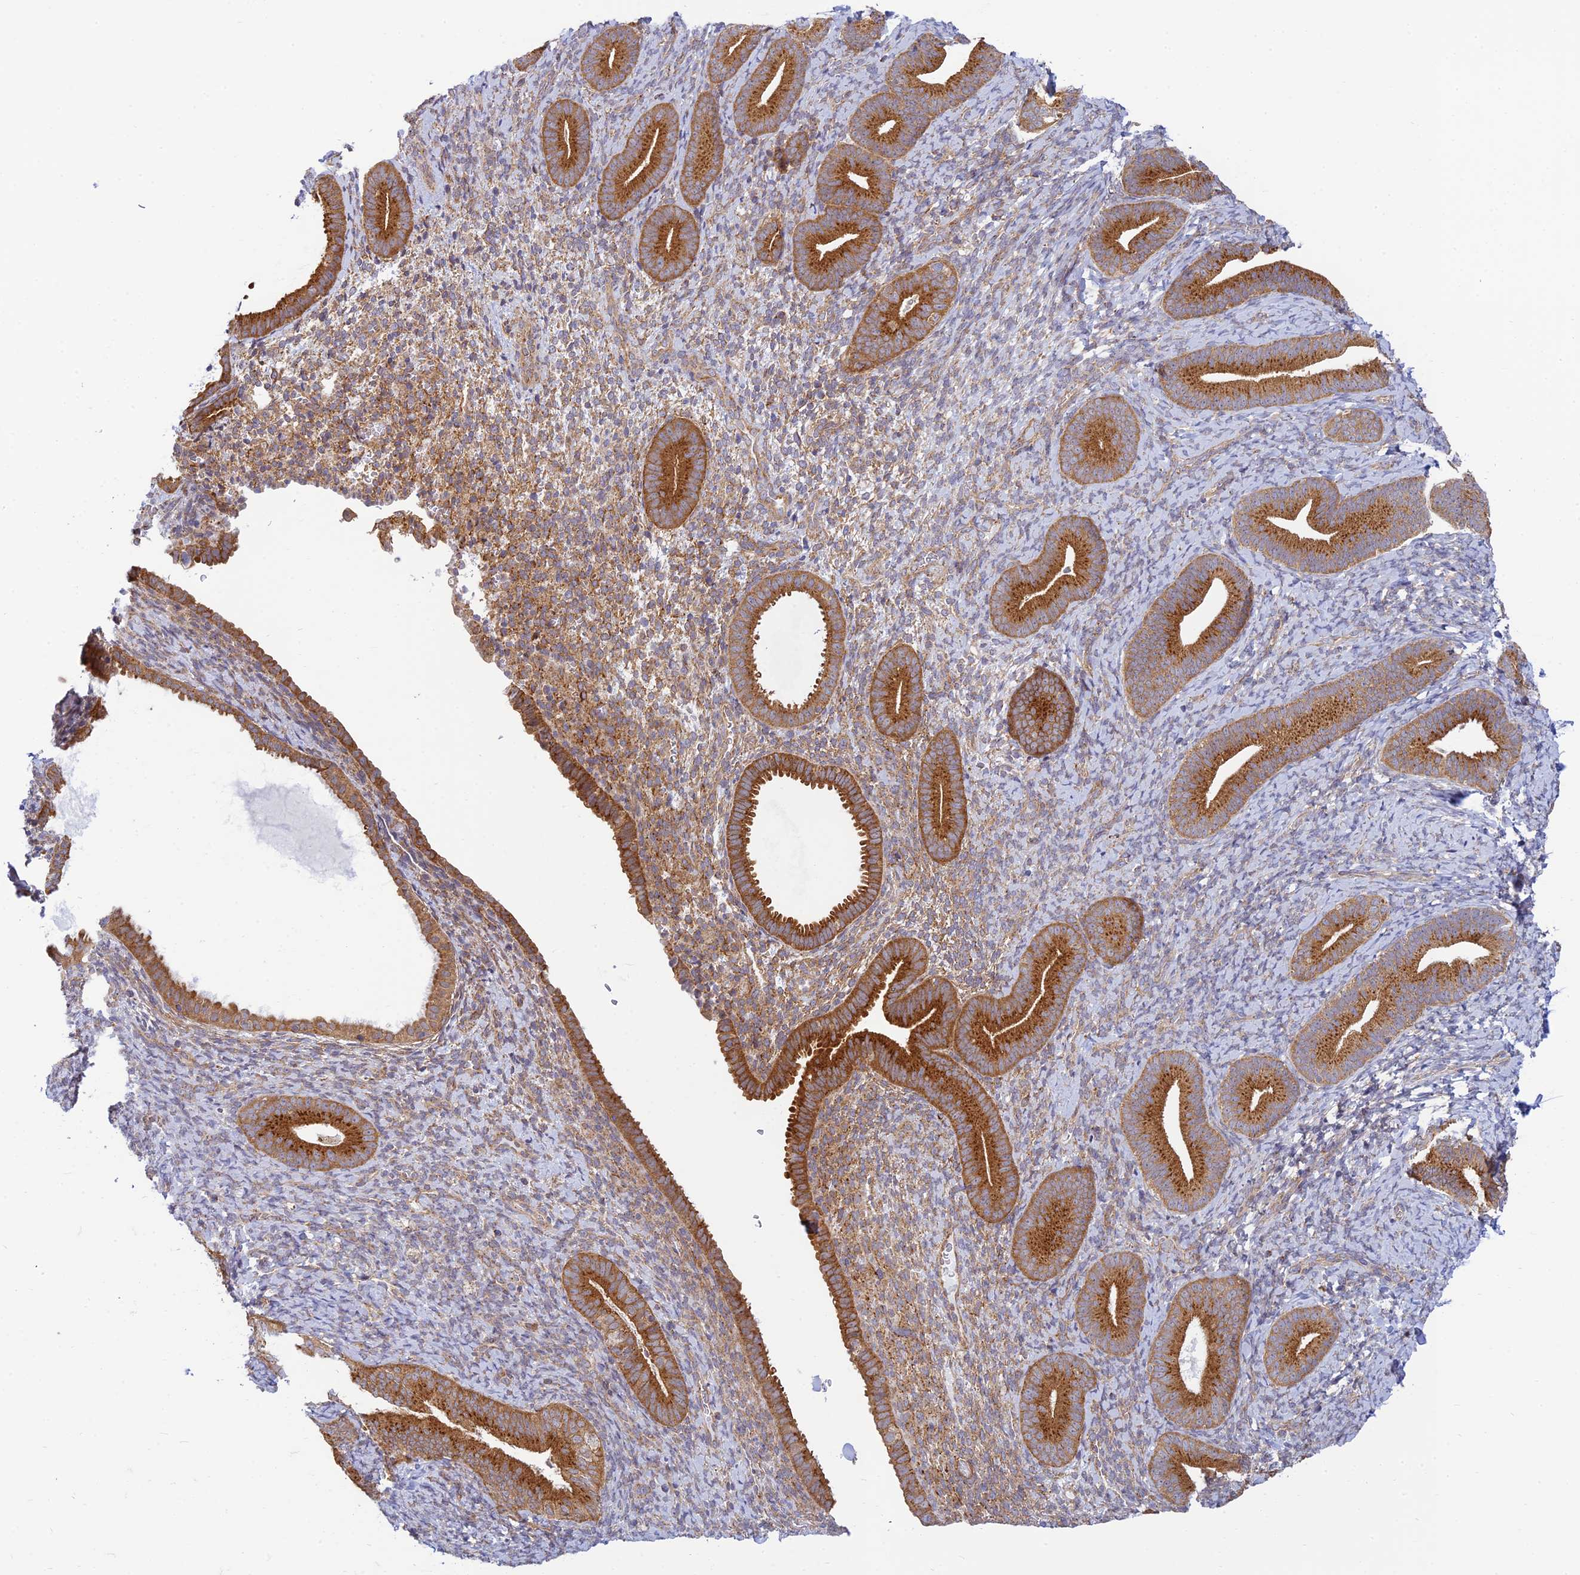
{"staining": {"intensity": "moderate", "quantity": "25%-75%", "location": "cytoplasmic/membranous"}, "tissue": "endometrium", "cell_type": "Cells in endometrial stroma", "image_type": "normal", "snomed": [{"axis": "morphology", "description": "Normal tissue, NOS"}, {"axis": "topography", "description": "Endometrium"}], "caption": "Endometrium stained with IHC reveals moderate cytoplasmic/membranous expression in approximately 25%-75% of cells in endometrial stroma.", "gene": "HOOK2", "patient": {"sex": "female", "age": 65}}